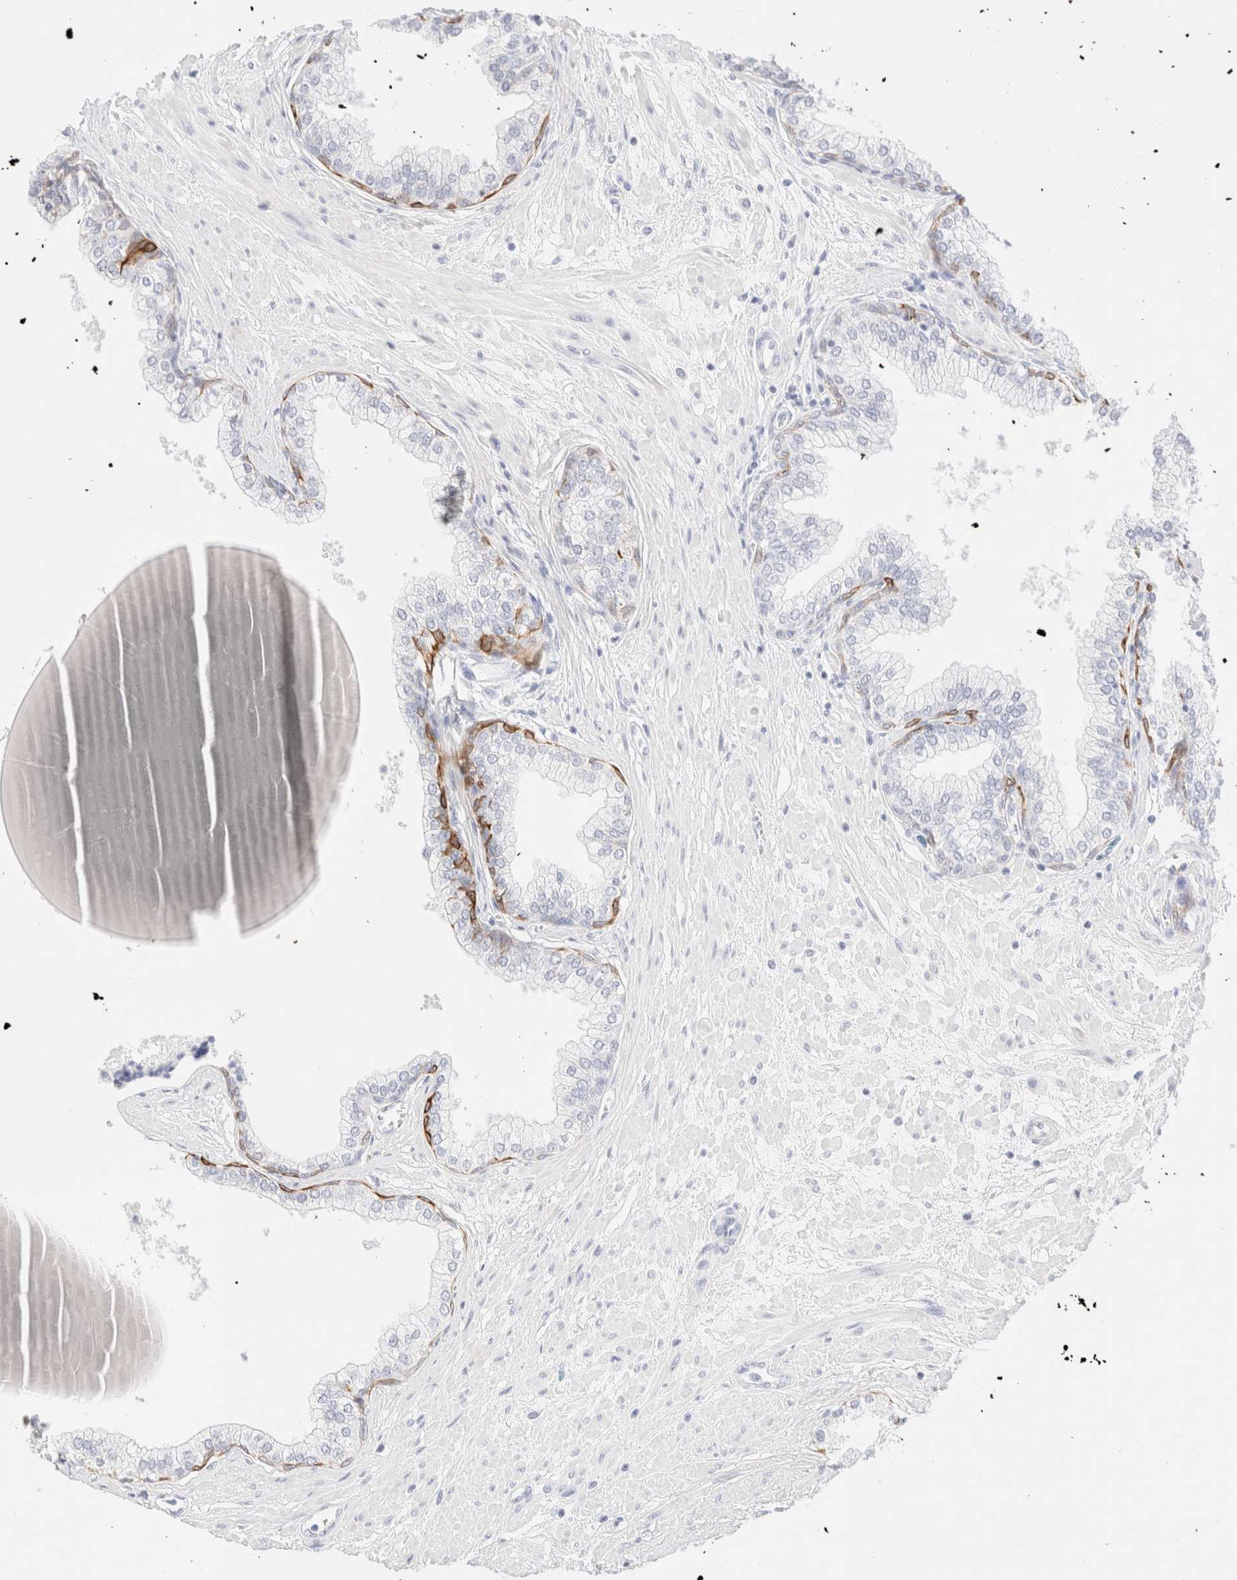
{"staining": {"intensity": "strong", "quantity": "<25%", "location": "cytoplasmic/membranous"}, "tissue": "prostate", "cell_type": "Glandular cells", "image_type": "normal", "snomed": [{"axis": "morphology", "description": "Normal tissue, NOS"}, {"axis": "morphology", "description": "Urothelial carcinoma, Low grade"}, {"axis": "topography", "description": "Urinary bladder"}, {"axis": "topography", "description": "Prostate"}], "caption": "A photomicrograph showing strong cytoplasmic/membranous positivity in about <25% of glandular cells in unremarkable prostate, as visualized by brown immunohistochemical staining.", "gene": "KRT15", "patient": {"sex": "male", "age": 60}}